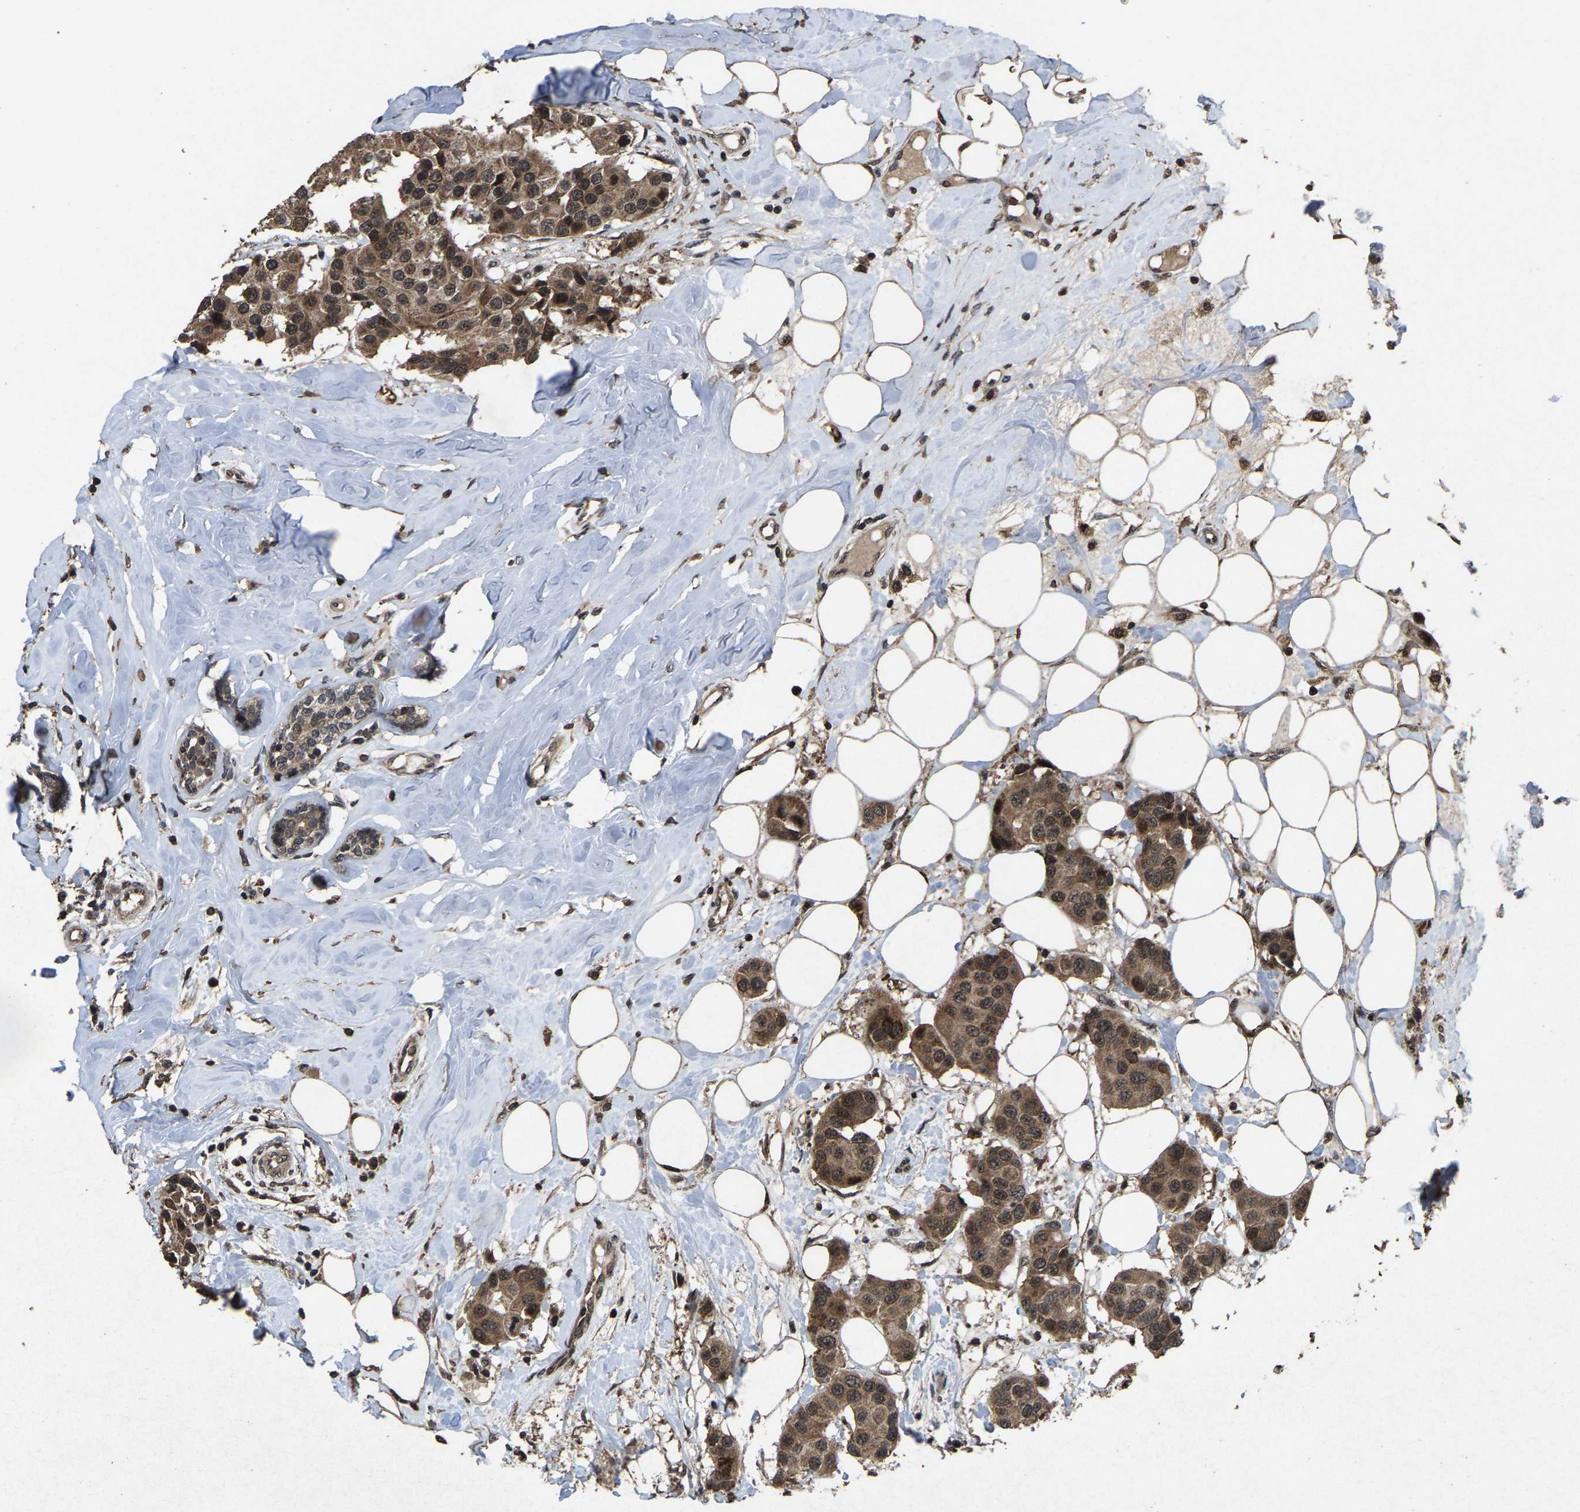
{"staining": {"intensity": "moderate", "quantity": ">75%", "location": "cytoplasmic/membranous,nuclear"}, "tissue": "breast cancer", "cell_type": "Tumor cells", "image_type": "cancer", "snomed": [{"axis": "morphology", "description": "Normal tissue, NOS"}, {"axis": "morphology", "description": "Duct carcinoma"}, {"axis": "topography", "description": "Breast"}], "caption": "Immunohistochemical staining of human intraductal carcinoma (breast) demonstrates moderate cytoplasmic/membranous and nuclear protein staining in approximately >75% of tumor cells. (DAB = brown stain, brightfield microscopy at high magnification).", "gene": "HAUS6", "patient": {"sex": "female", "age": 39}}